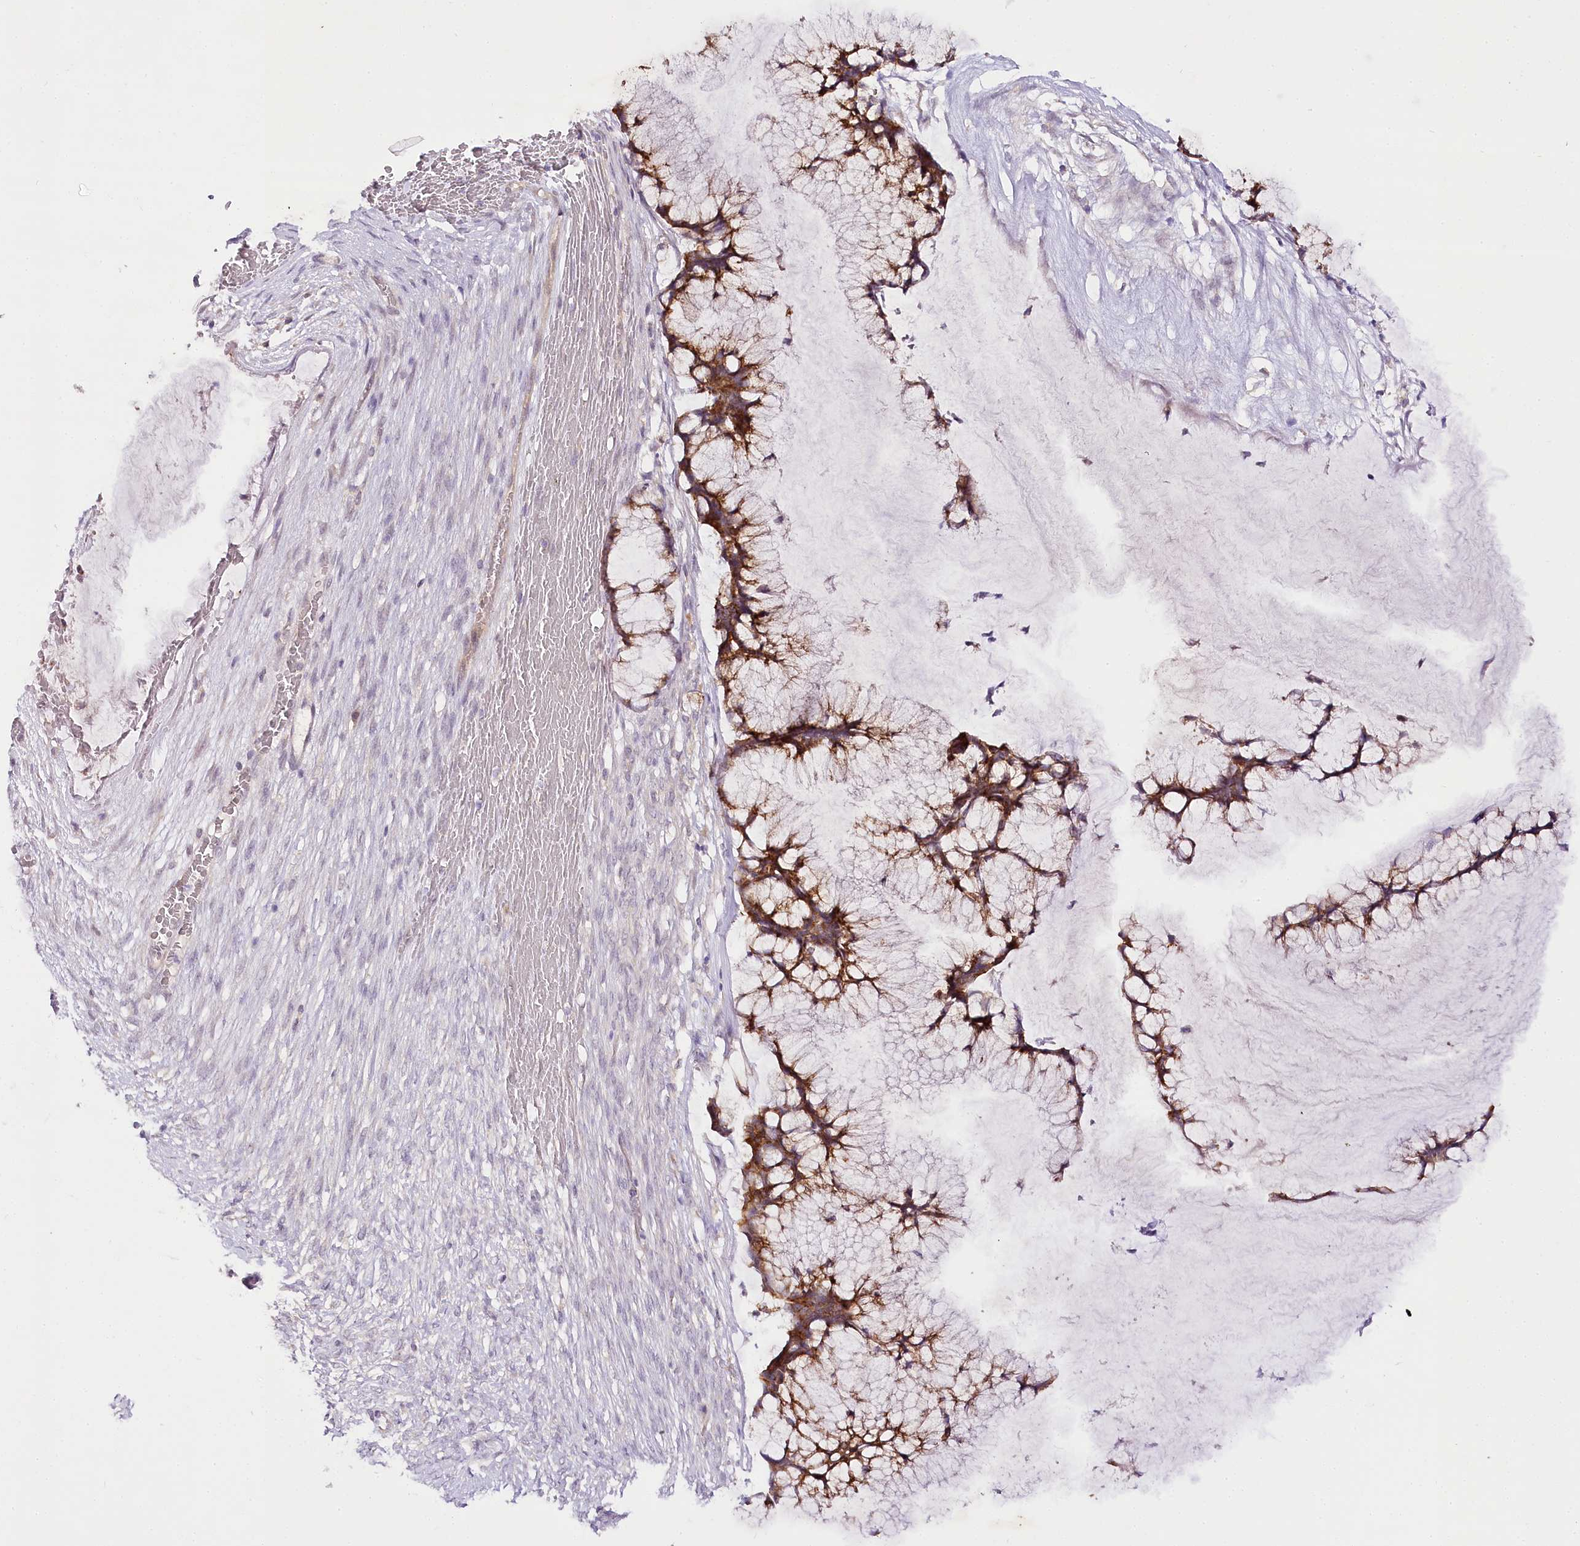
{"staining": {"intensity": "moderate", "quantity": ">75%", "location": "cytoplasmic/membranous"}, "tissue": "ovarian cancer", "cell_type": "Tumor cells", "image_type": "cancer", "snomed": [{"axis": "morphology", "description": "Cystadenocarcinoma, mucinous, NOS"}, {"axis": "topography", "description": "Ovary"}], "caption": "This is an image of IHC staining of mucinous cystadenocarcinoma (ovarian), which shows moderate staining in the cytoplasmic/membranous of tumor cells.", "gene": "VWA5A", "patient": {"sex": "female", "age": 42}}